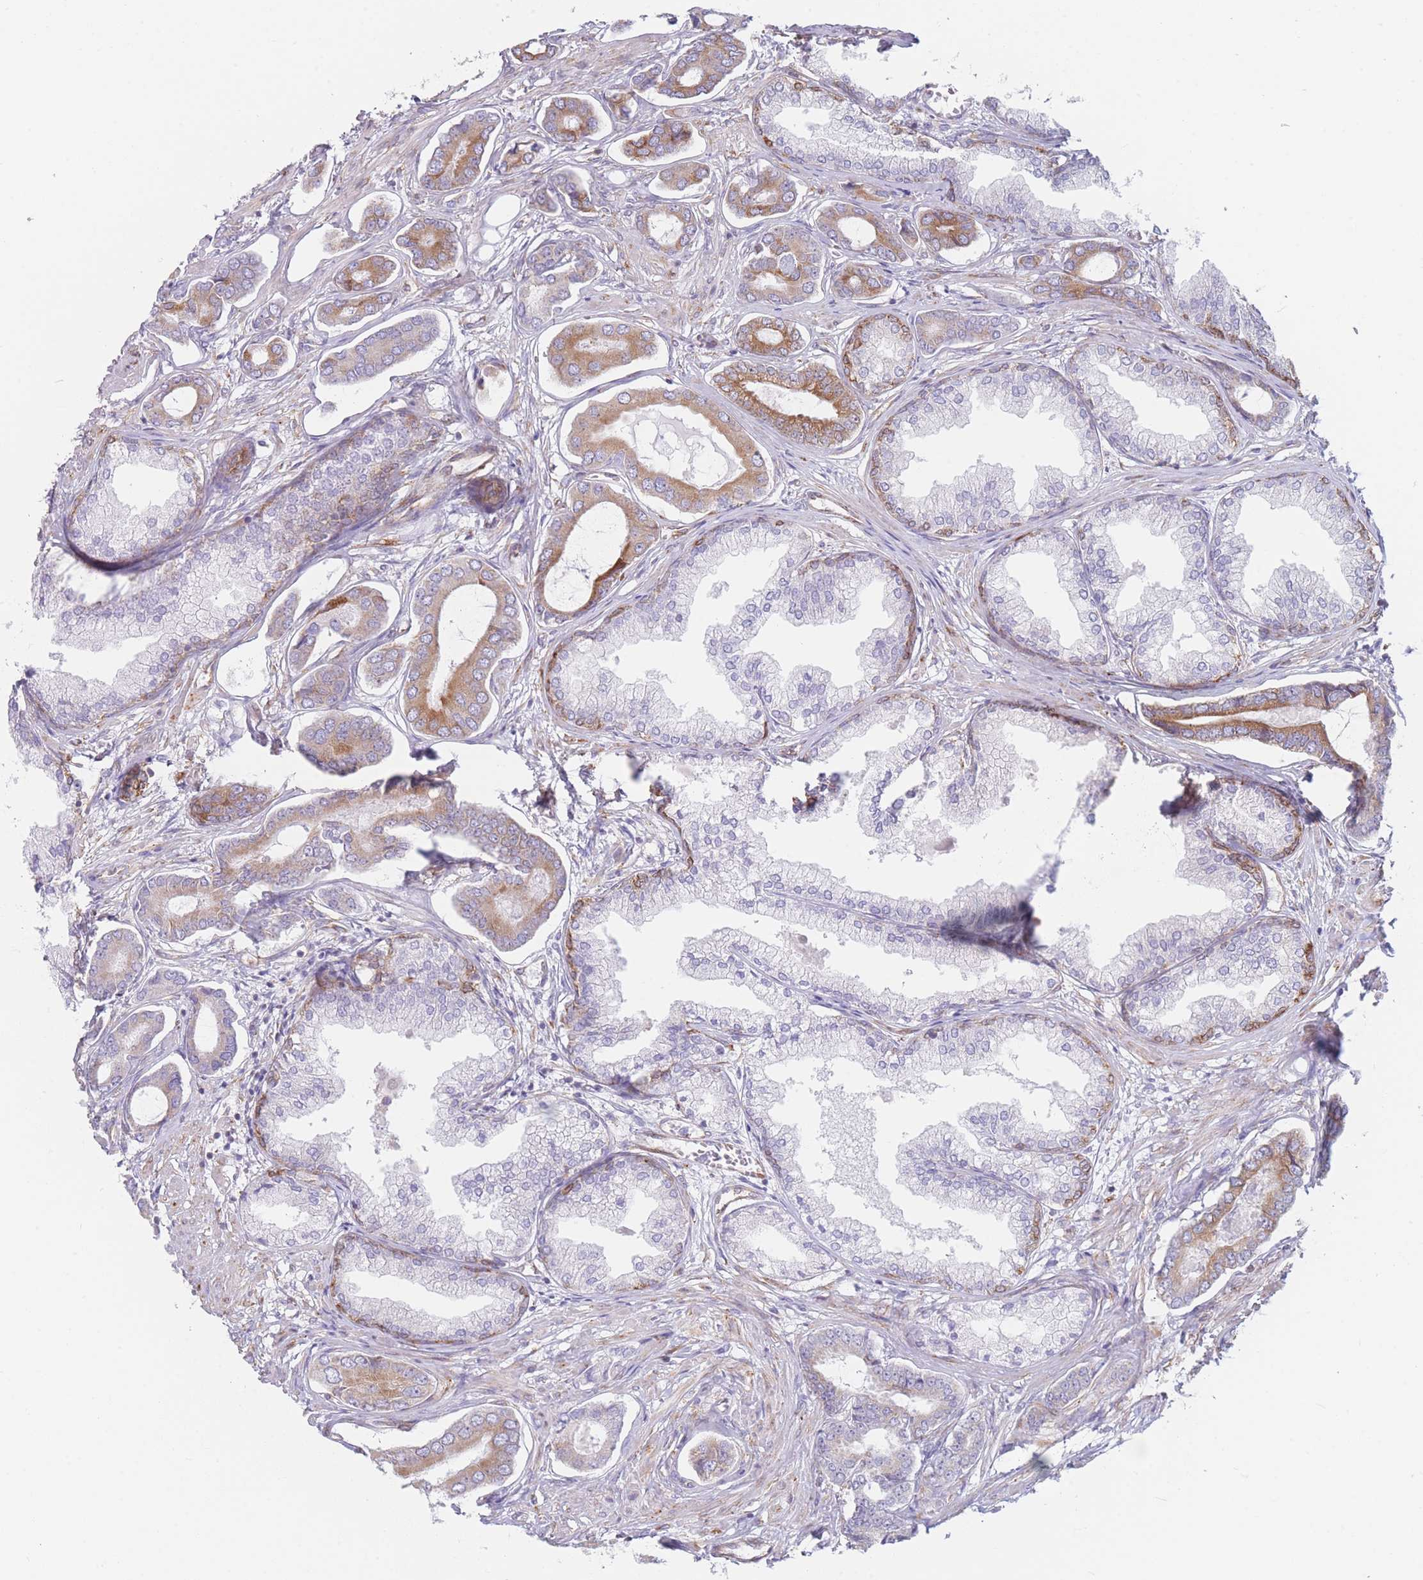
{"staining": {"intensity": "moderate", "quantity": ">75%", "location": "cytoplasmic/membranous"}, "tissue": "prostate cancer", "cell_type": "Tumor cells", "image_type": "cancer", "snomed": [{"axis": "morphology", "description": "Adenocarcinoma, NOS"}, {"axis": "topography", "description": "Prostate and seminal vesicle, NOS"}], "caption": "This image exhibits prostate cancer stained with immunohistochemistry (IHC) to label a protein in brown. The cytoplasmic/membranous of tumor cells show moderate positivity for the protein. Nuclei are counter-stained blue.", "gene": "AK9", "patient": {"sex": "male", "age": 76}}